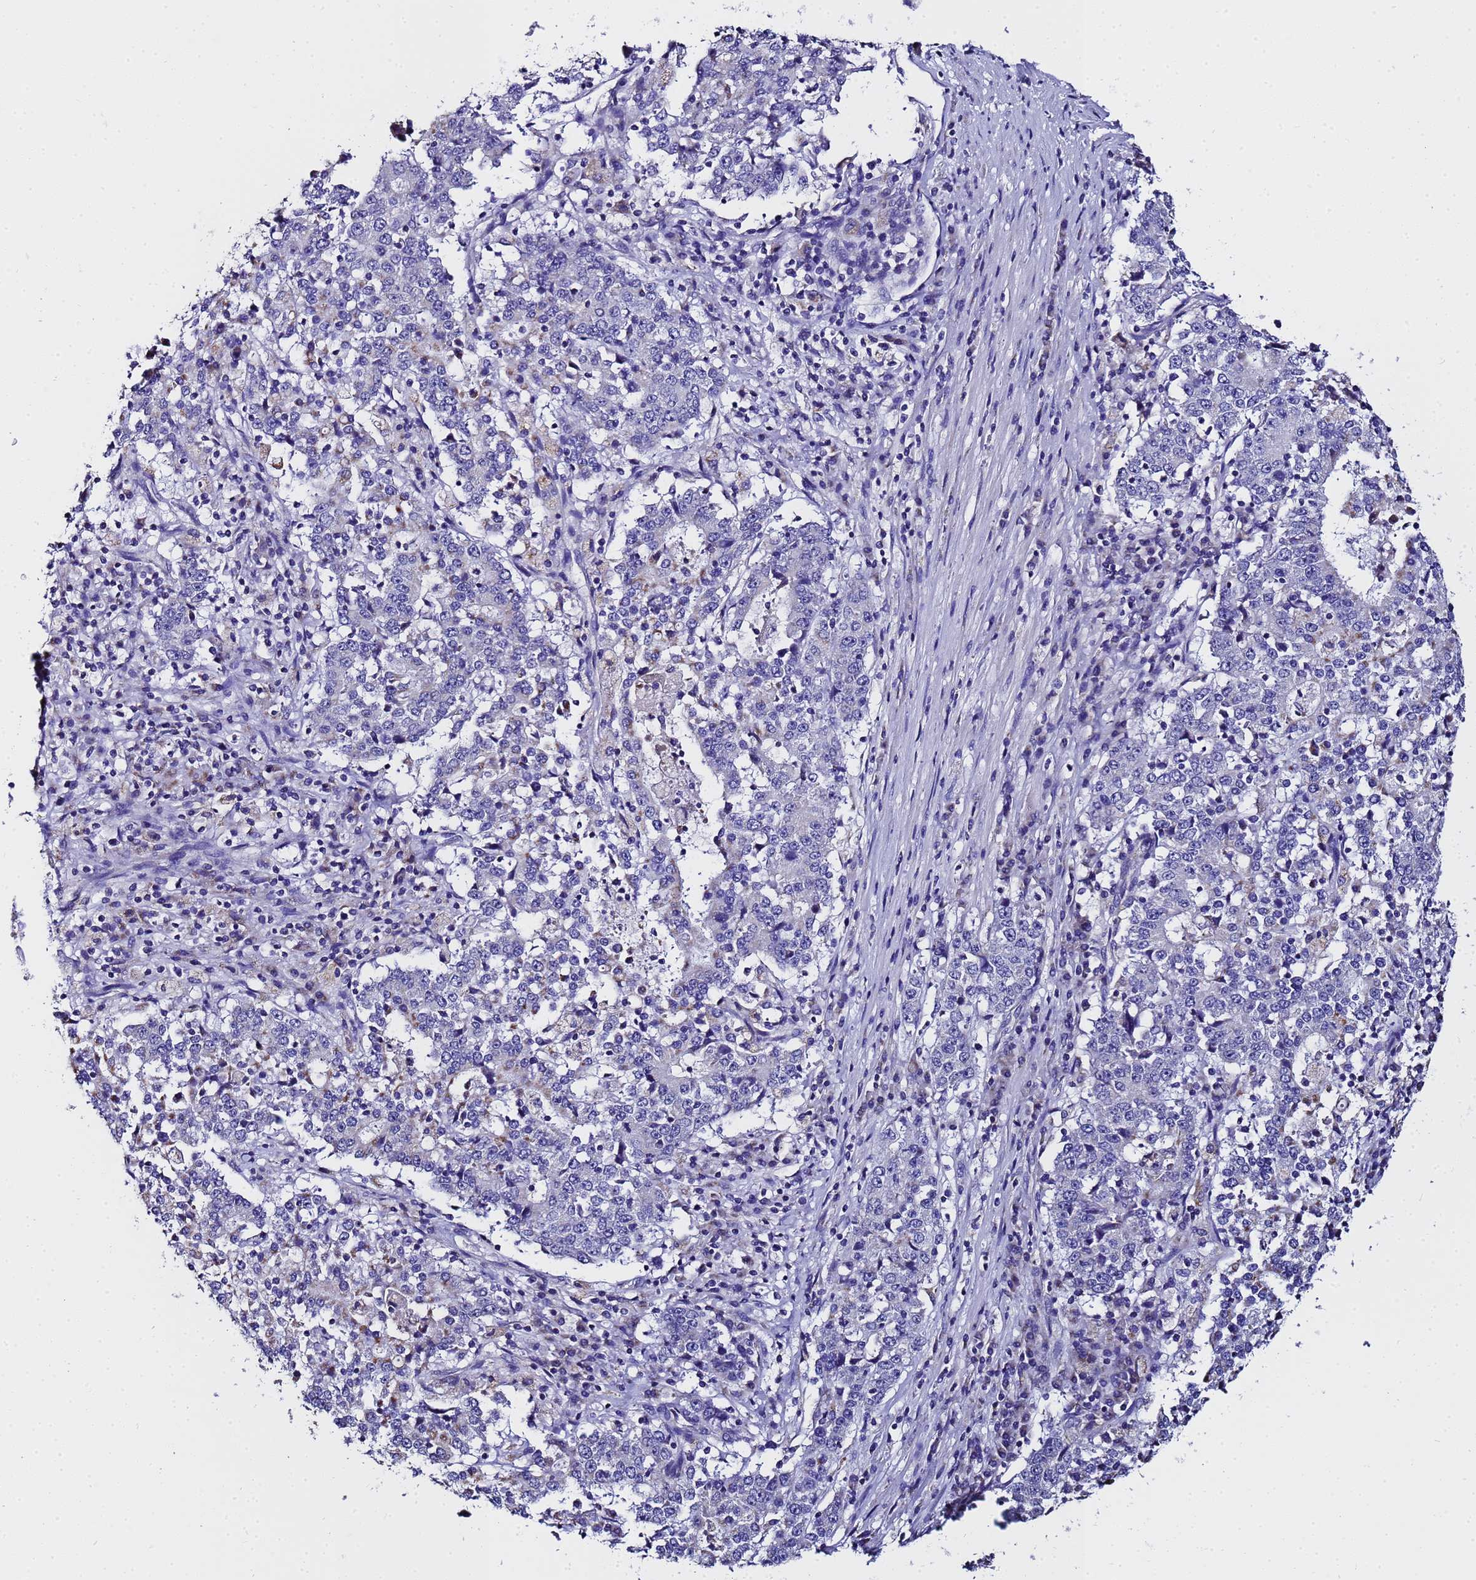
{"staining": {"intensity": "negative", "quantity": "none", "location": "none"}, "tissue": "stomach cancer", "cell_type": "Tumor cells", "image_type": "cancer", "snomed": [{"axis": "morphology", "description": "Adenocarcinoma, NOS"}, {"axis": "topography", "description": "Stomach"}], "caption": "A photomicrograph of adenocarcinoma (stomach) stained for a protein demonstrates no brown staining in tumor cells.", "gene": "MRPS12", "patient": {"sex": "male", "age": 59}}